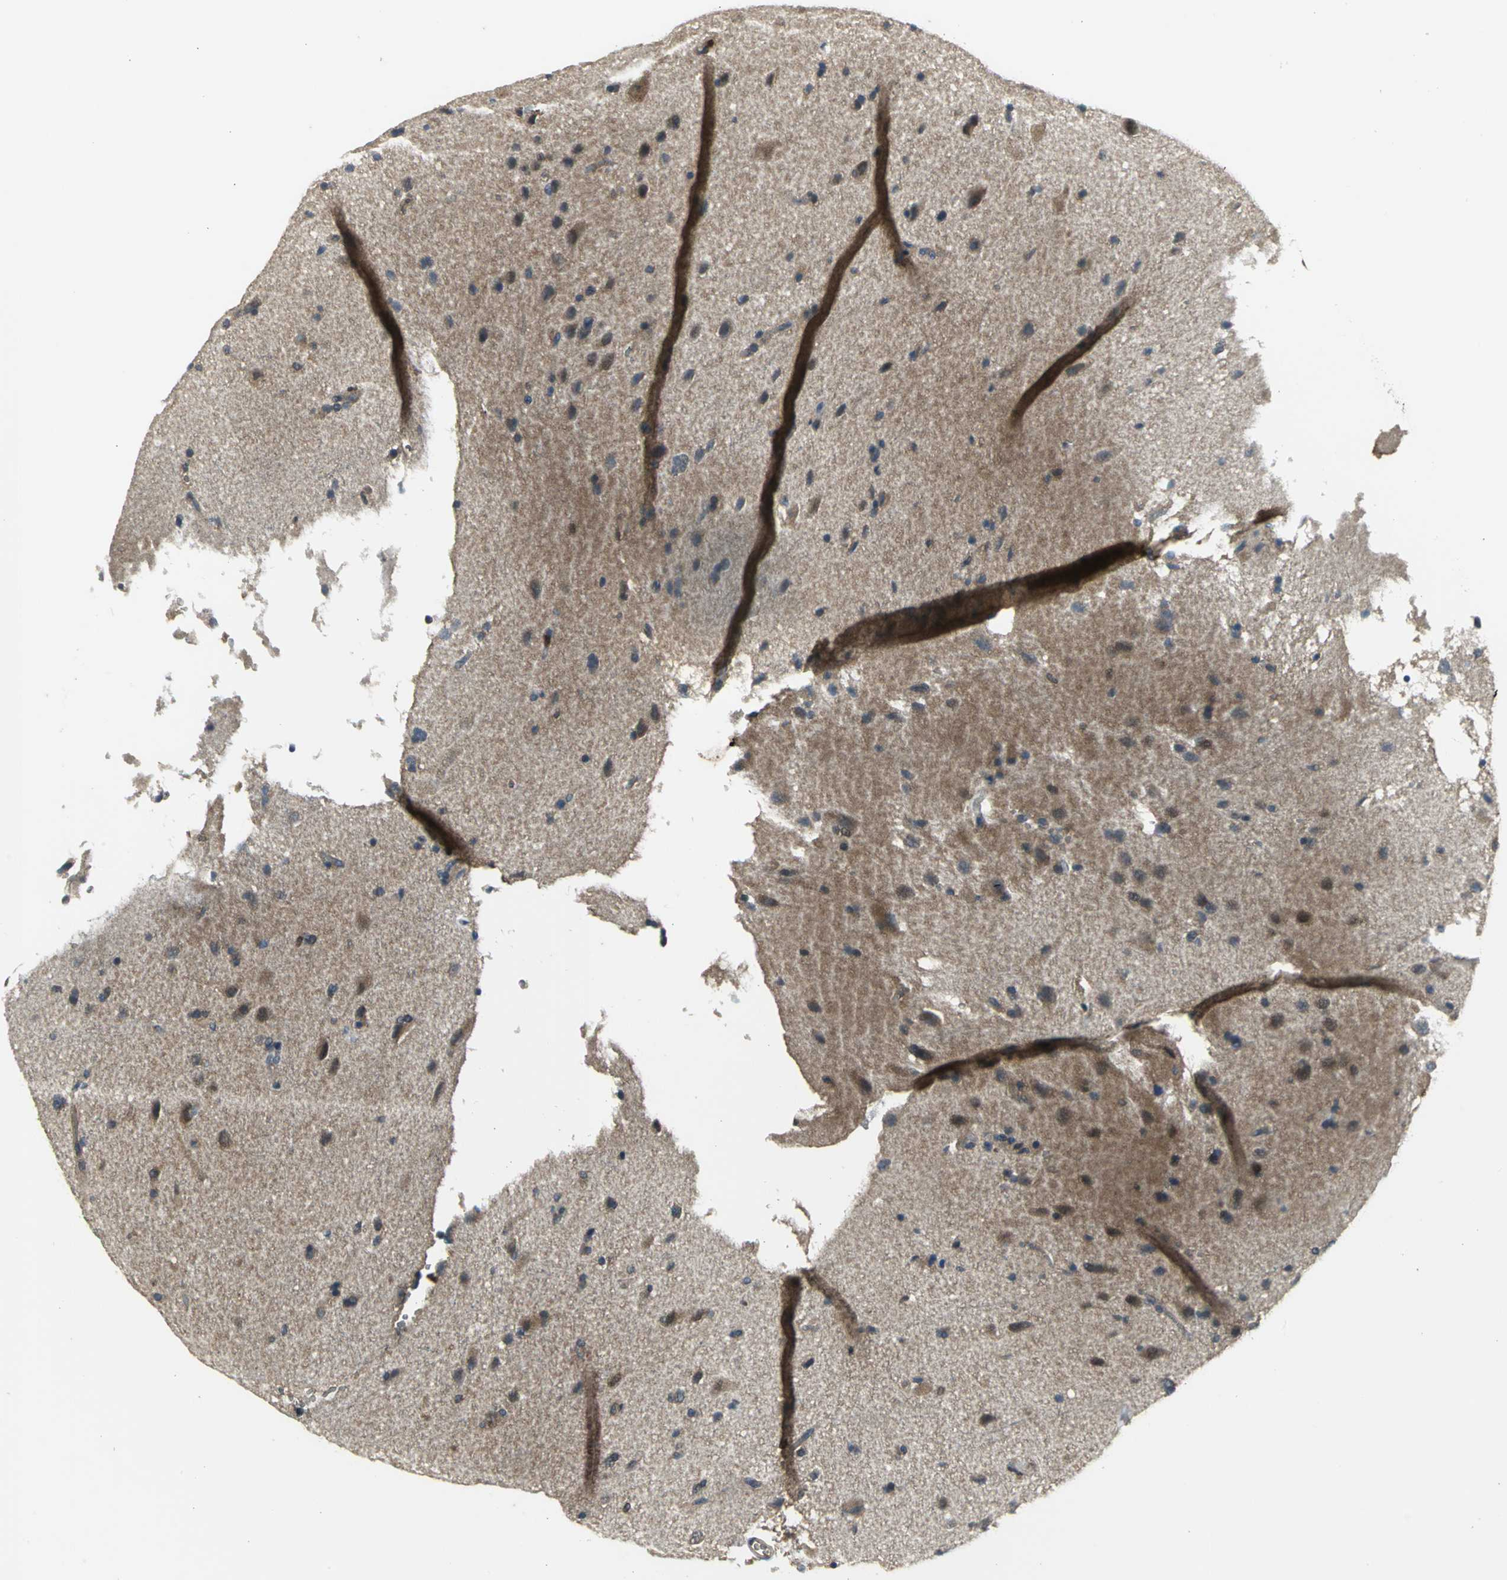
{"staining": {"intensity": "negative", "quantity": "none", "location": "none"}, "tissue": "cerebral cortex", "cell_type": "Endothelial cells", "image_type": "normal", "snomed": [{"axis": "morphology", "description": "Normal tissue, NOS"}, {"axis": "topography", "description": "Cerebral cortex"}], "caption": "Immunohistochemistry (IHC) photomicrograph of normal cerebral cortex stained for a protein (brown), which reveals no staining in endothelial cells.", "gene": "AHR", "patient": {"sex": "male", "age": 62}}